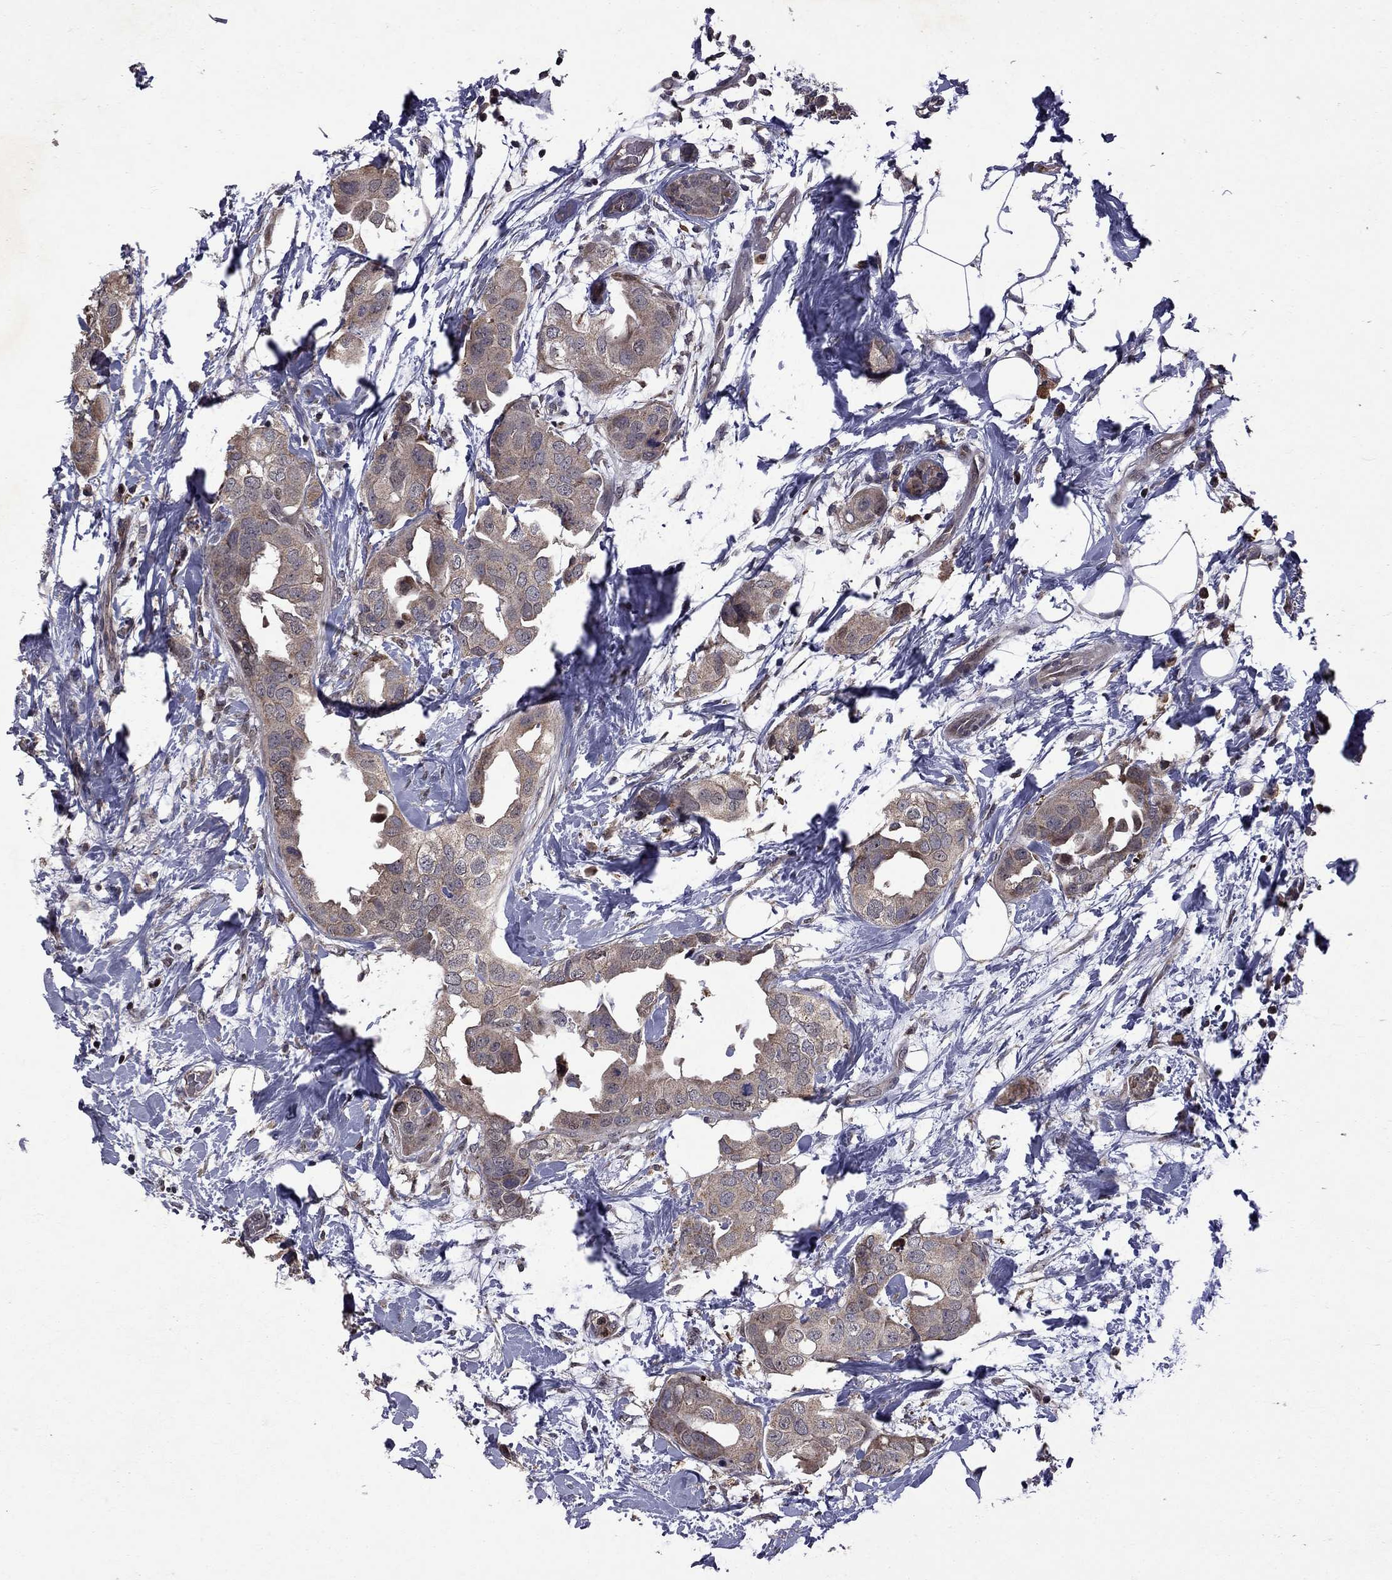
{"staining": {"intensity": "moderate", "quantity": ">75%", "location": "cytoplasmic/membranous"}, "tissue": "breast cancer", "cell_type": "Tumor cells", "image_type": "cancer", "snomed": [{"axis": "morphology", "description": "Normal tissue, NOS"}, {"axis": "morphology", "description": "Duct carcinoma"}, {"axis": "topography", "description": "Breast"}], "caption": "The immunohistochemical stain highlights moderate cytoplasmic/membranous positivity in tumor cells of breast cancer tissue.", "gene": "IPP", "patient": {"sex": "female", "age": 40}}